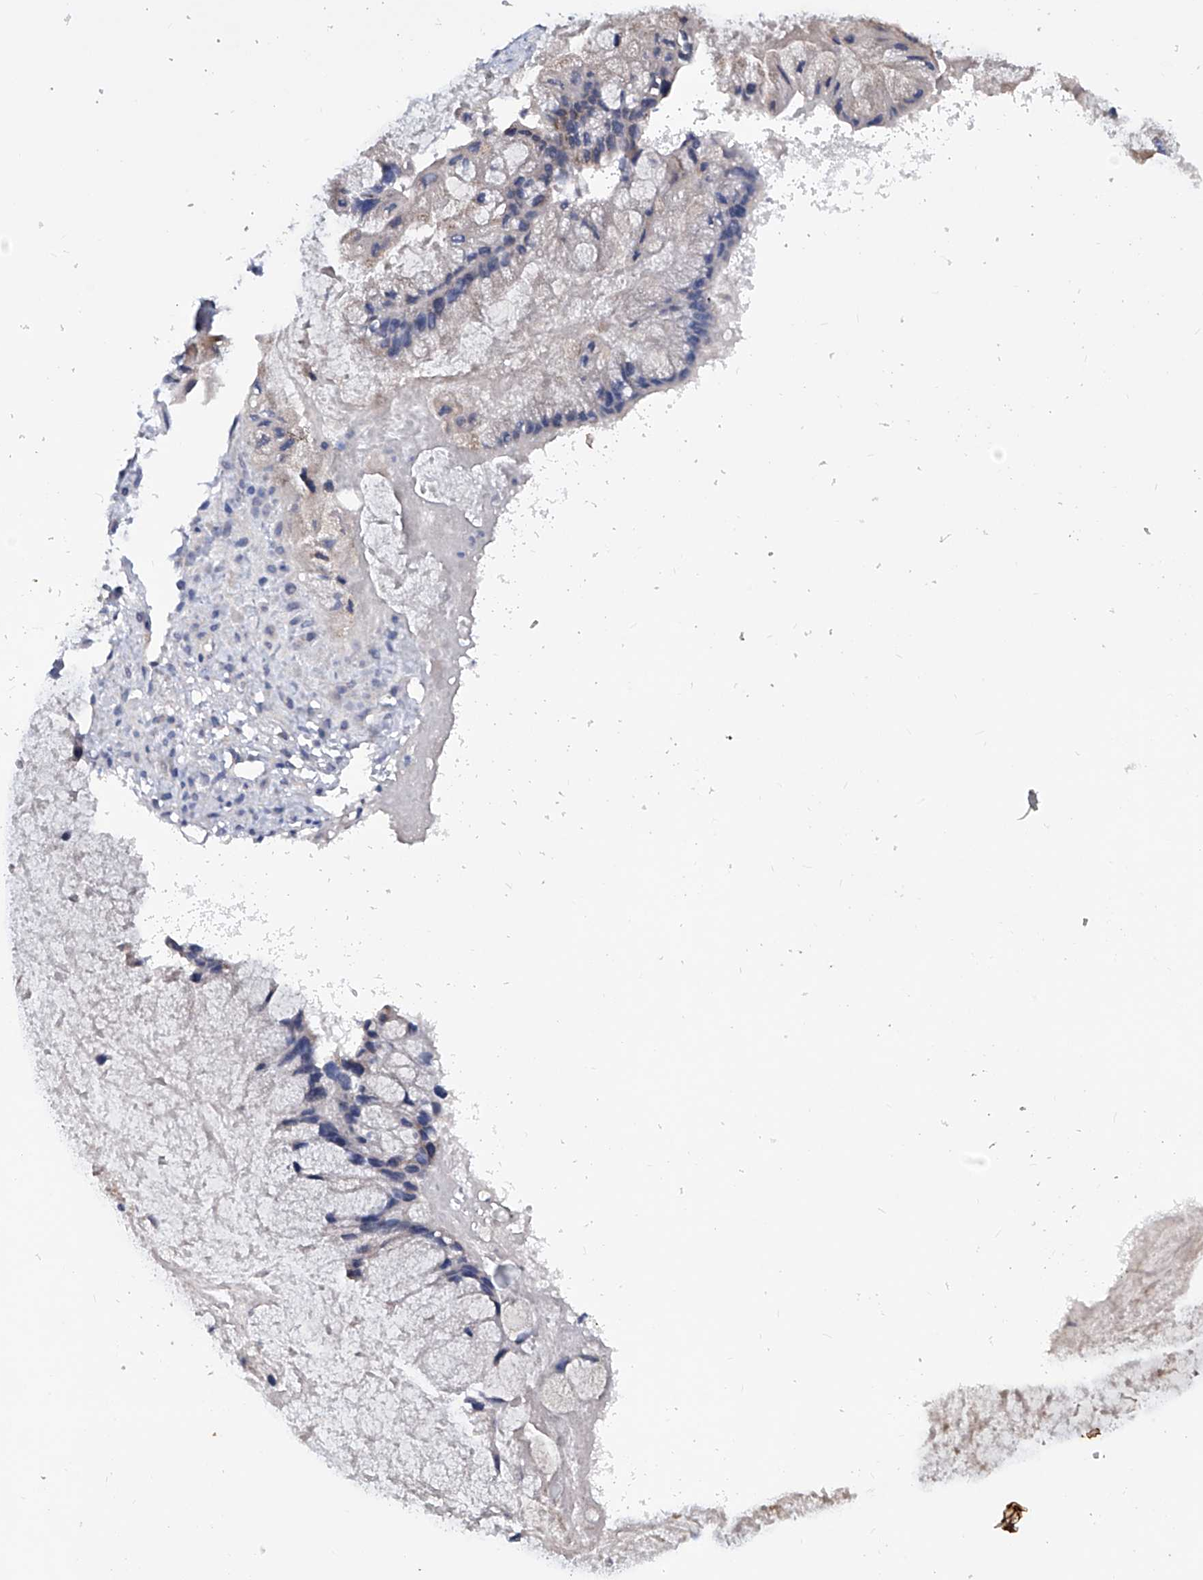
{"staining": {"intensity": "negative", "quantity": "none", "location": "none"}, "tissue": "ovarian cancer", "cell_type": "Tumor cells", "image_type": "cancer", "snomed": [{"axis": "morphology", "description": "Cystadenocarcinoma, mucinous, NOS"}, {"axis": "topography", "description": "Ovary"}], "caption": "A high-resolution image shows immunohistochemistry (IHC) staining of ovarian cancer, which displays no significant staining in tumor cells.", "gene": "KLHL17", "patient": {"sex": "female", "age": 37}}